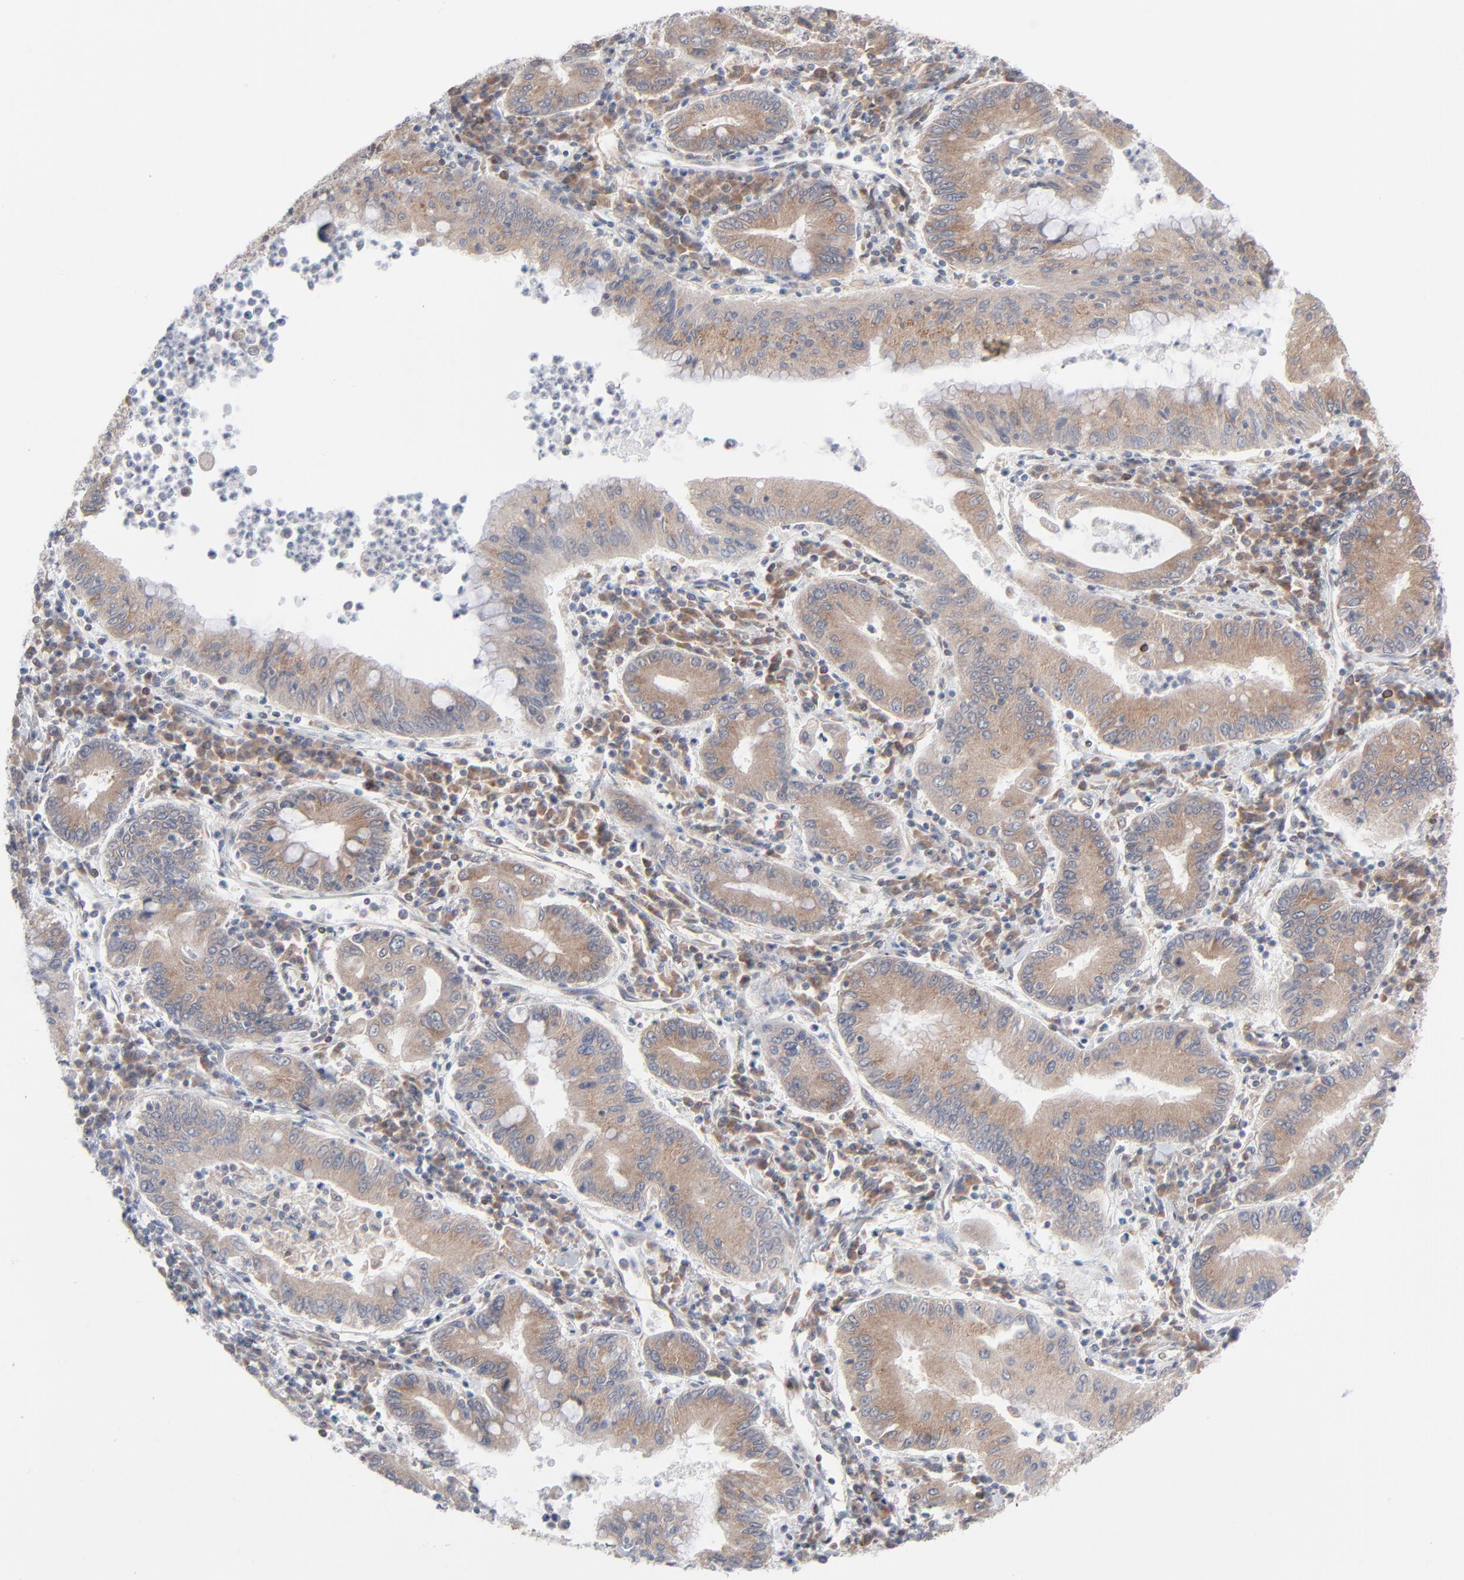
{"staining": {"intensity": "moderate", "quantity": ">75%", "location": "cytoplasmic/membranous"}, "tissue": "stomach cancer", "cell_type": "Tumor cells", "image_type": "cancer", "snomed": [{"axis": "morphology", "description": "Normal tissue, NOS"}, {"axis": "morphology", "description": "Adenocarcinoma, NOS"}, {"axis": "topography", "description": "Esophagus"}, {"axis": "topography", "description": "Stomach, upper"}, {"axis": "topography", "description": "Peripheral nerve tissue"}], "caption": "This image demonstrates stomach adenocarcinoma stained with immunohistochemistry (IHC) to label a protein in brown. The cytoplasmic/membranous of tumor cells show moderate positivity for the protein. Nuclei are counter-stained blue.", "gene": "KDSR", "patient": {"sex": "male", "age": 62}}